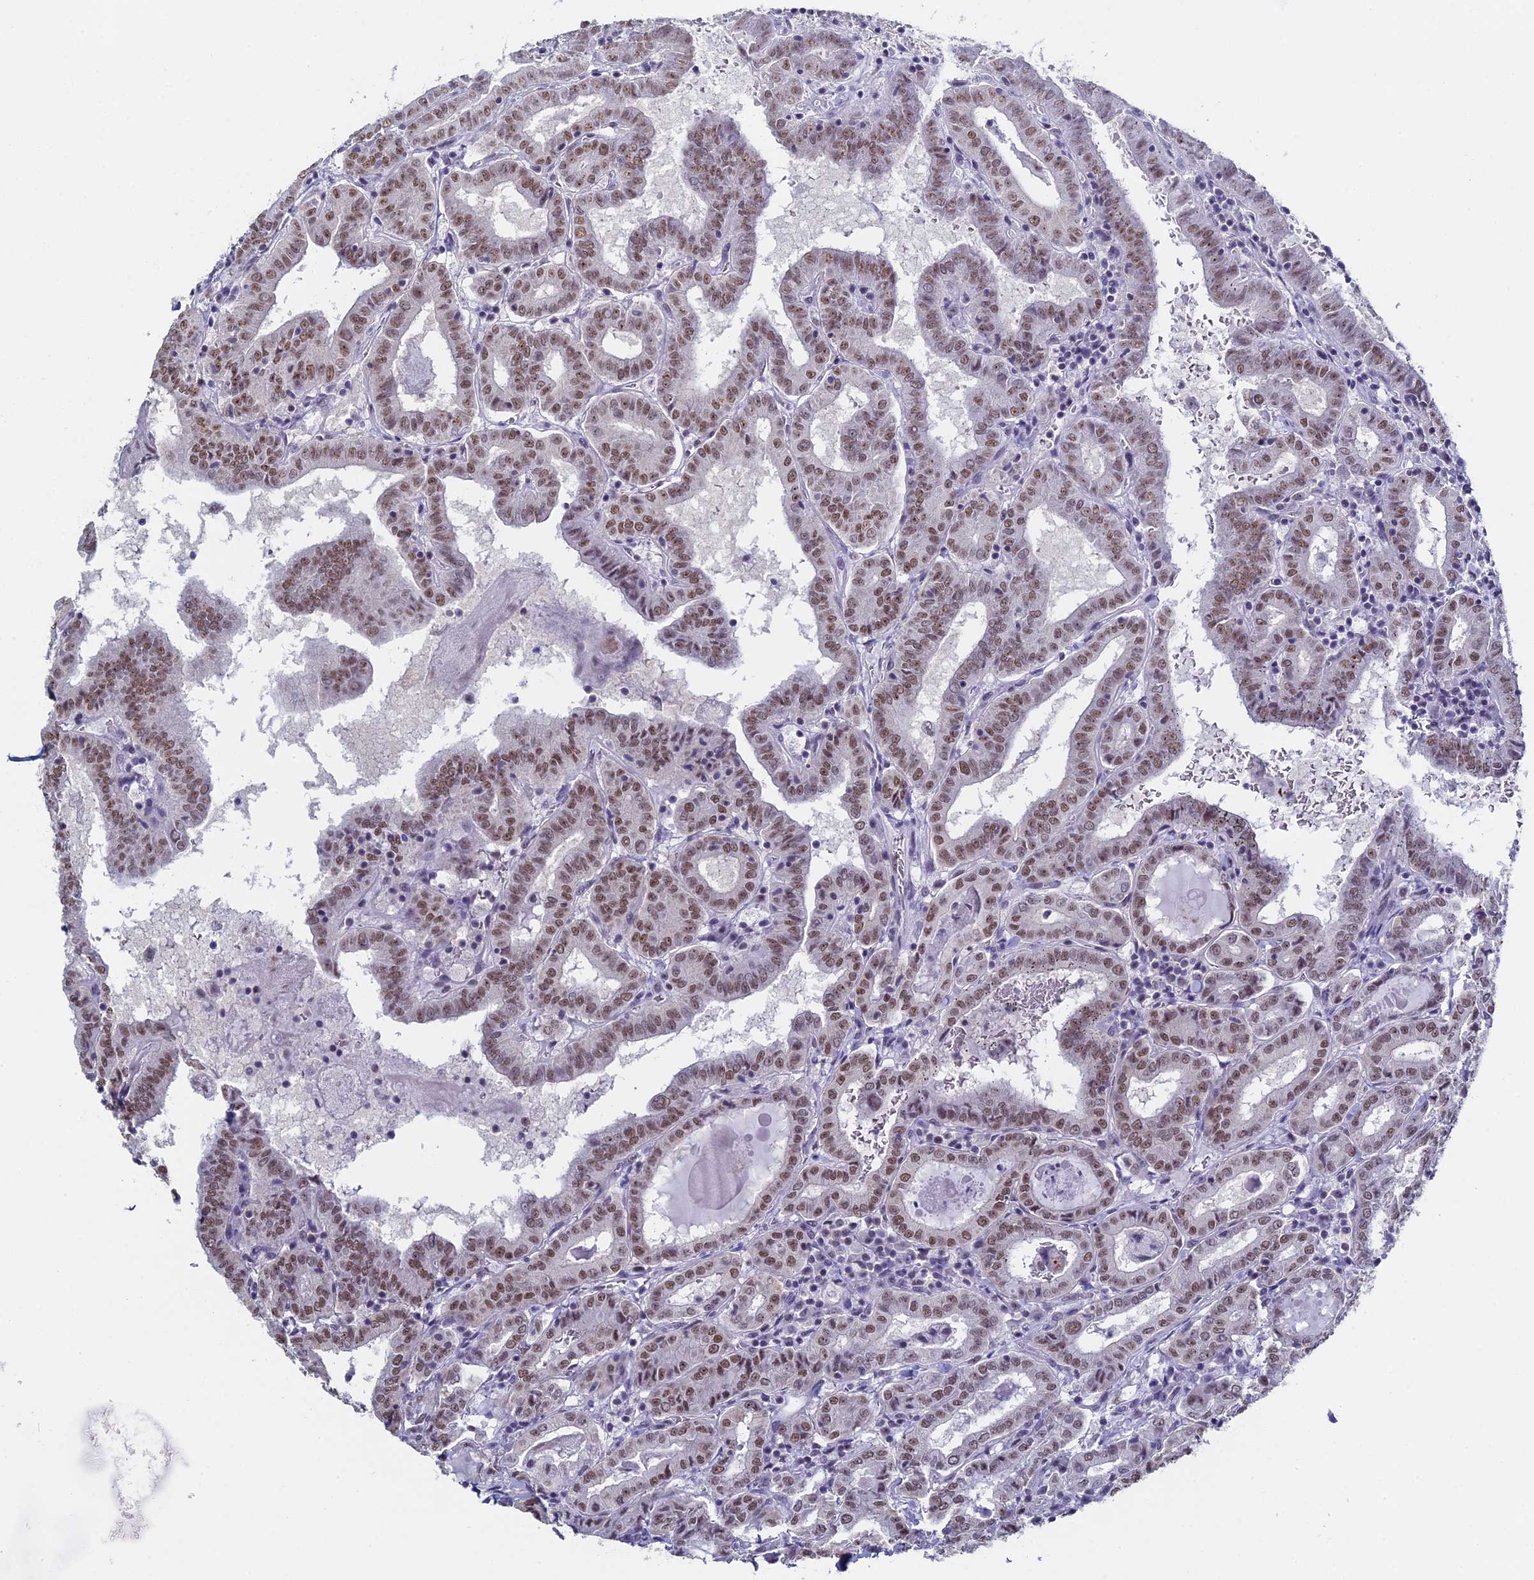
{"staining": {"intensity": "moderate", "quantity": ">75%", "location": "nuclear"}, "tissue": "thyroid cancer", "cell_type": "Tumor cells", "image_type": "cancer", "snomed": [{"axis": "morphology", "description": "Papillary adenocarcinoma, NOS"}, {"axis": "topography", "description": "Thyroid gland"}], "caption": "Immunohistochemistry (IHC) histopathology image of human thyroid cancer (papillary adenocarcinoma) stained for a protein (brown), which shows medium levels of moderate nuclear positivity in approximately >75% of tumor cells.", "gene": "CD2BP2", "patient": {"sex": "female", "age": 72}}